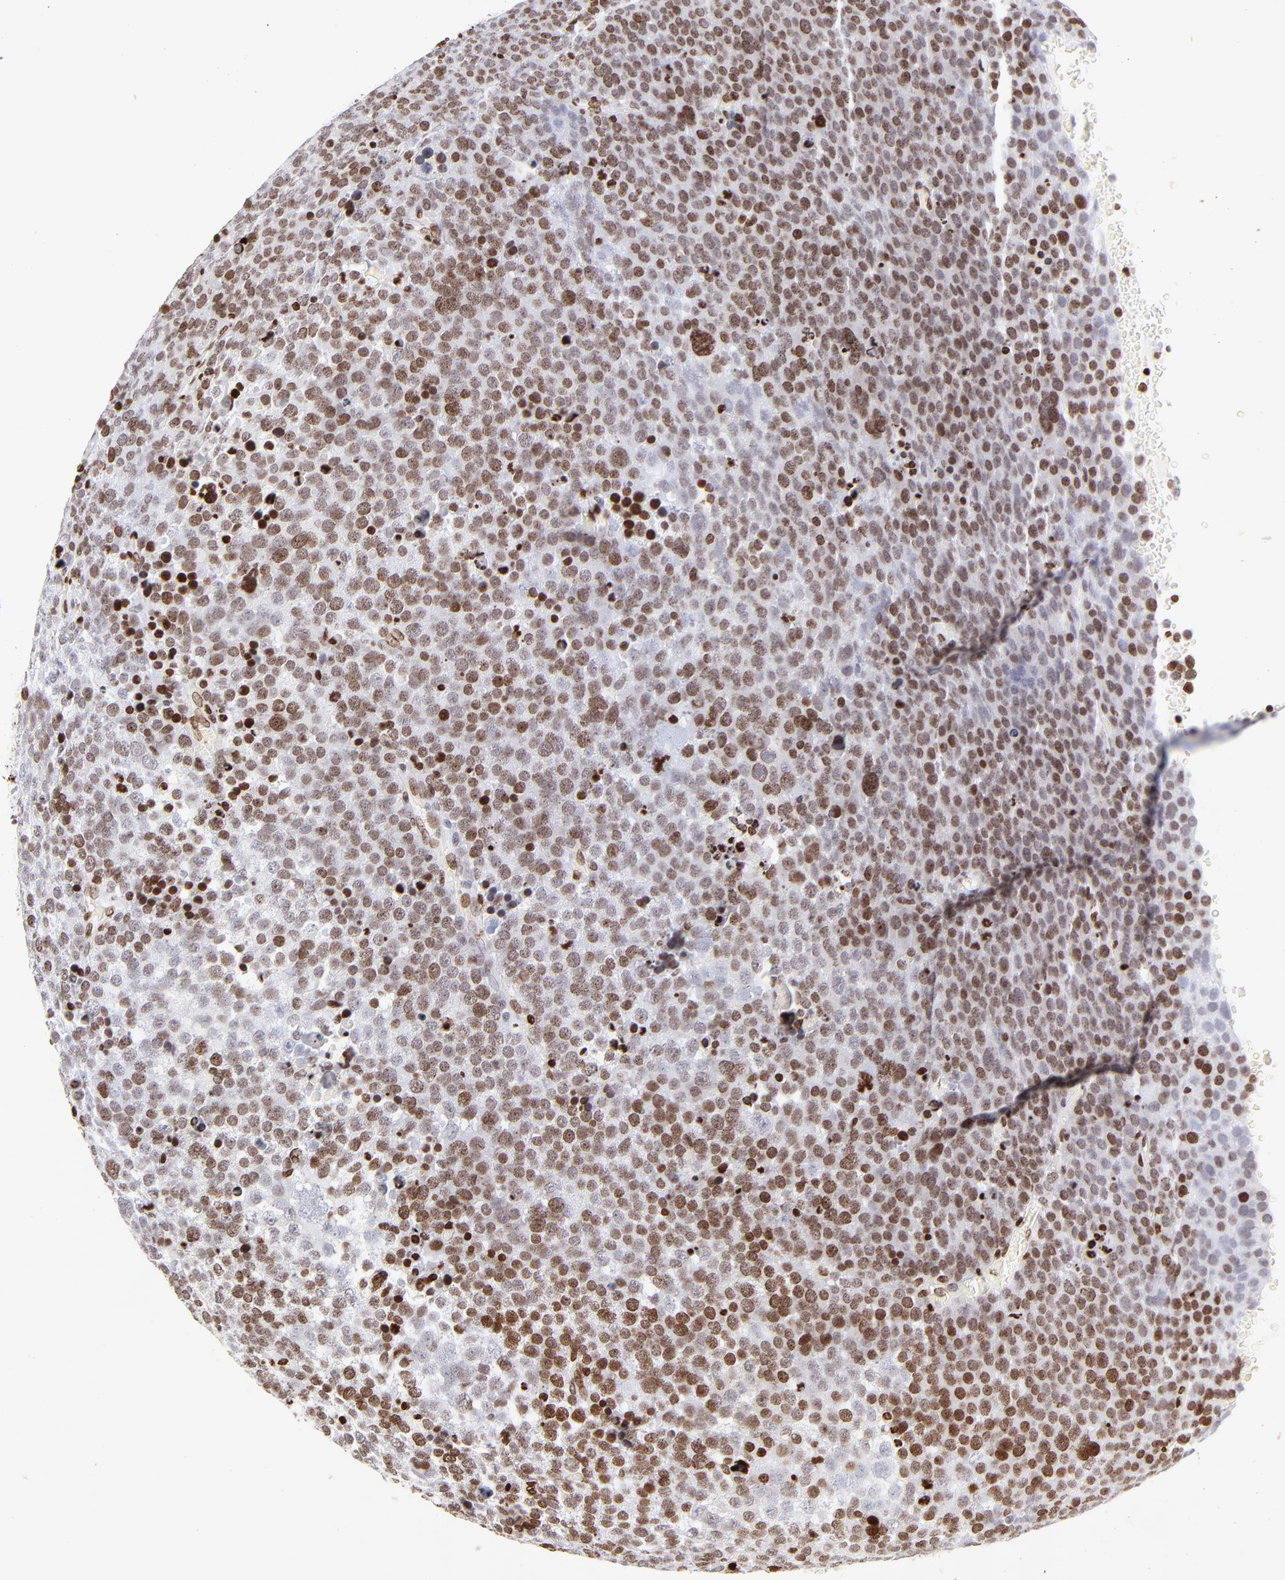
{"staining": {"intensity": "moderate", "quantity": ">75%", "location": "nuclear"}, "tissue": "testis cancer", "cell_type": "Tumor cells", "image_type": "cancer", "snomed": [{"axis": "morphology", "description": "Seminoma, NOS"}, {"axis": "topography", "description": "Testis"}], "caption": "This is an image of immunohistochemistry (IHC) staining of testis cancer, which shows moderate staining in the nuclear of tumor cells.", "gene": "RTL4", "patient": {"sex": "male", "age": 71}}